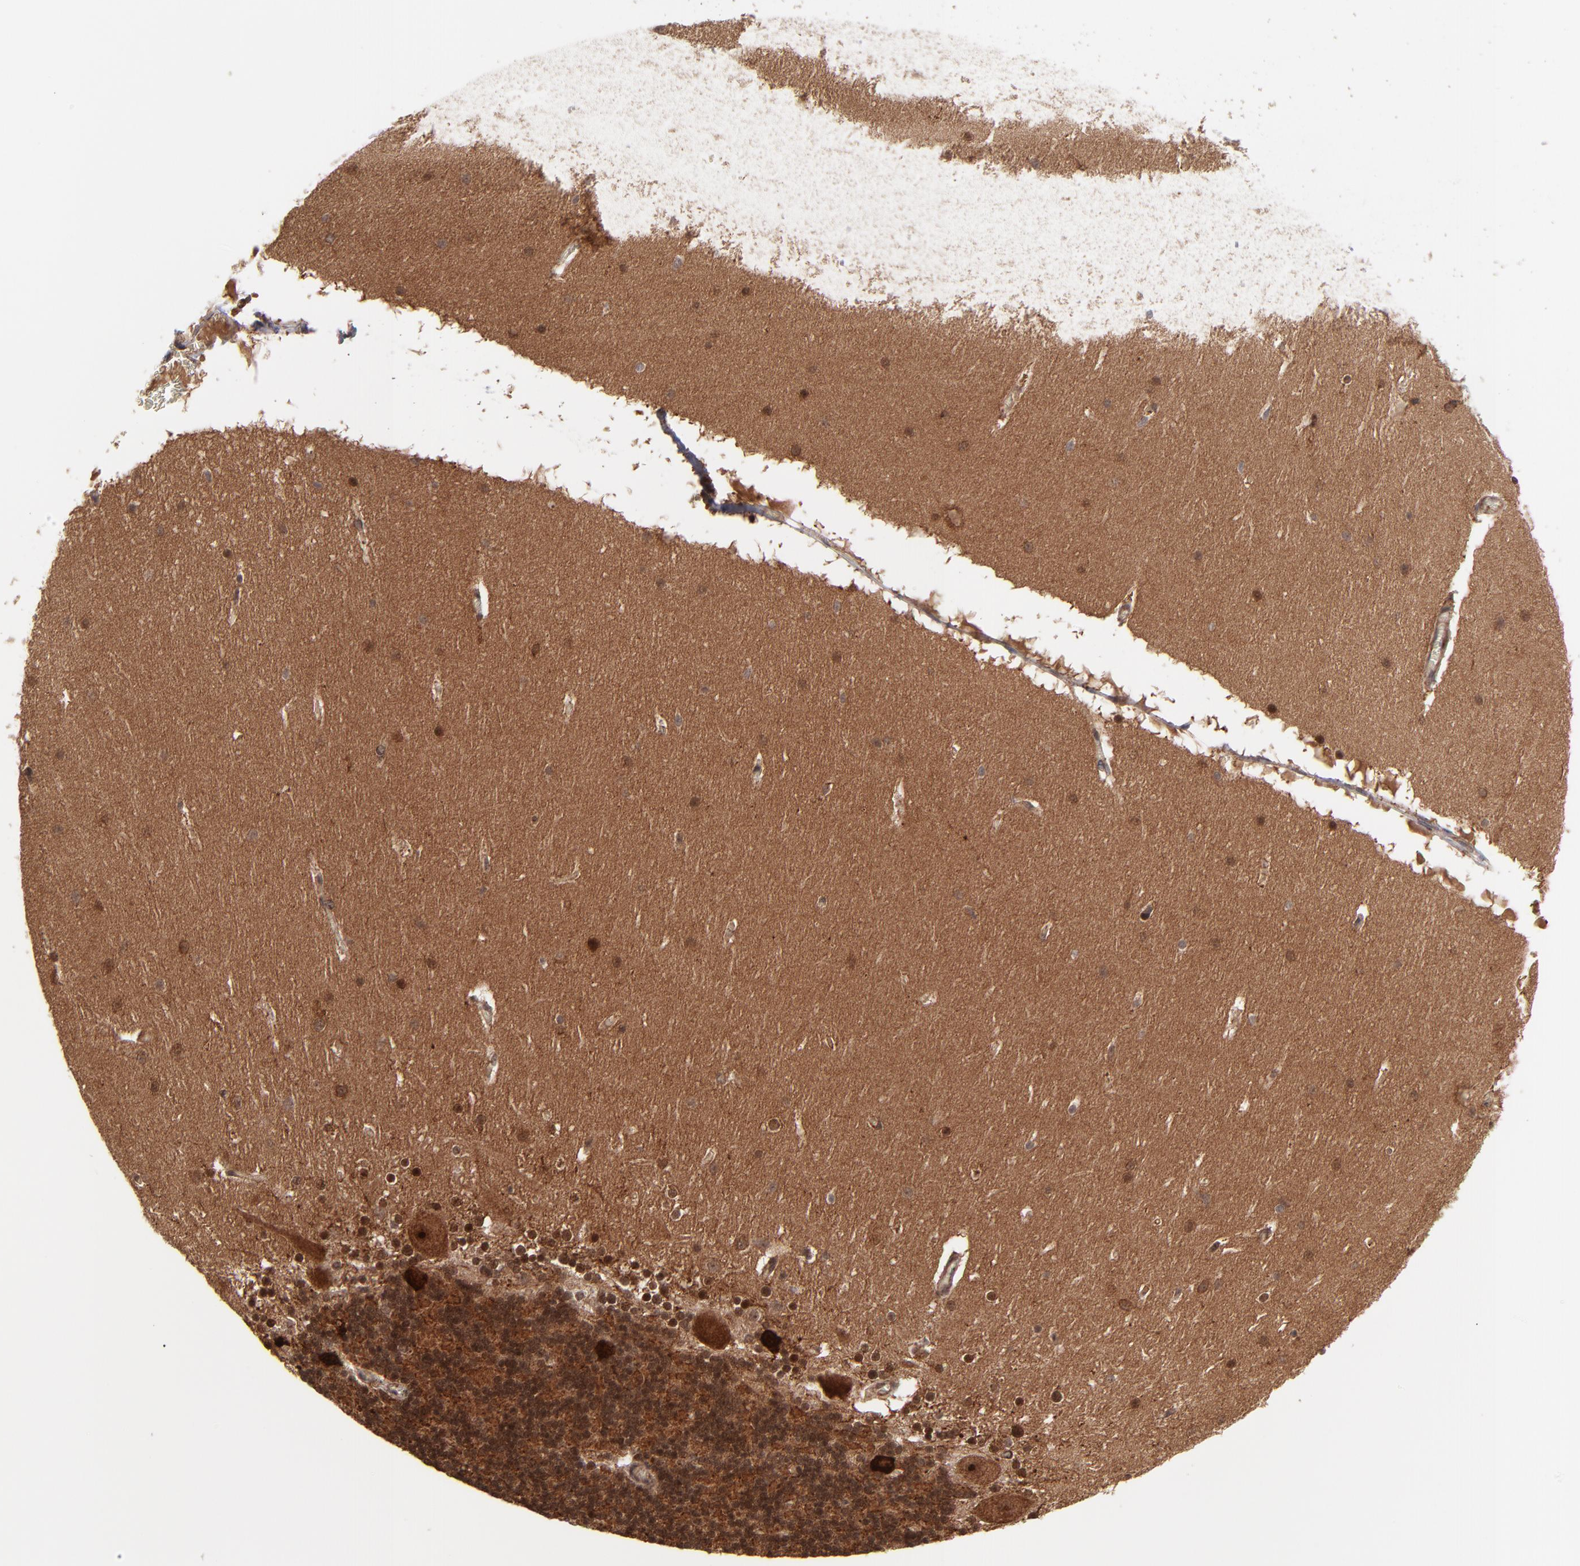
{"staining": {"intensity": "strong", "quantity": ">75%", "location": "cytoplasmic/membranous,nuclear"}, "tissue": "cerebellum", "cell_type": "Cells in granular layer", "image_type": "normal", "snomed": [{"axis": "morphology", "description": "Normal tissue, NOS"}, {"axis": "topography", "description": "Cerebellum"}], "caption": "IHC histopathology image of unremarkable cerebellum stained for a protein (brown), which reveals high levels of strong cytoplasmic/membranous,nuclear expression in approximately >75% of cells in granular layer.", "gene": "RGS6", "patient": {"sex": "female", "age": 19}}